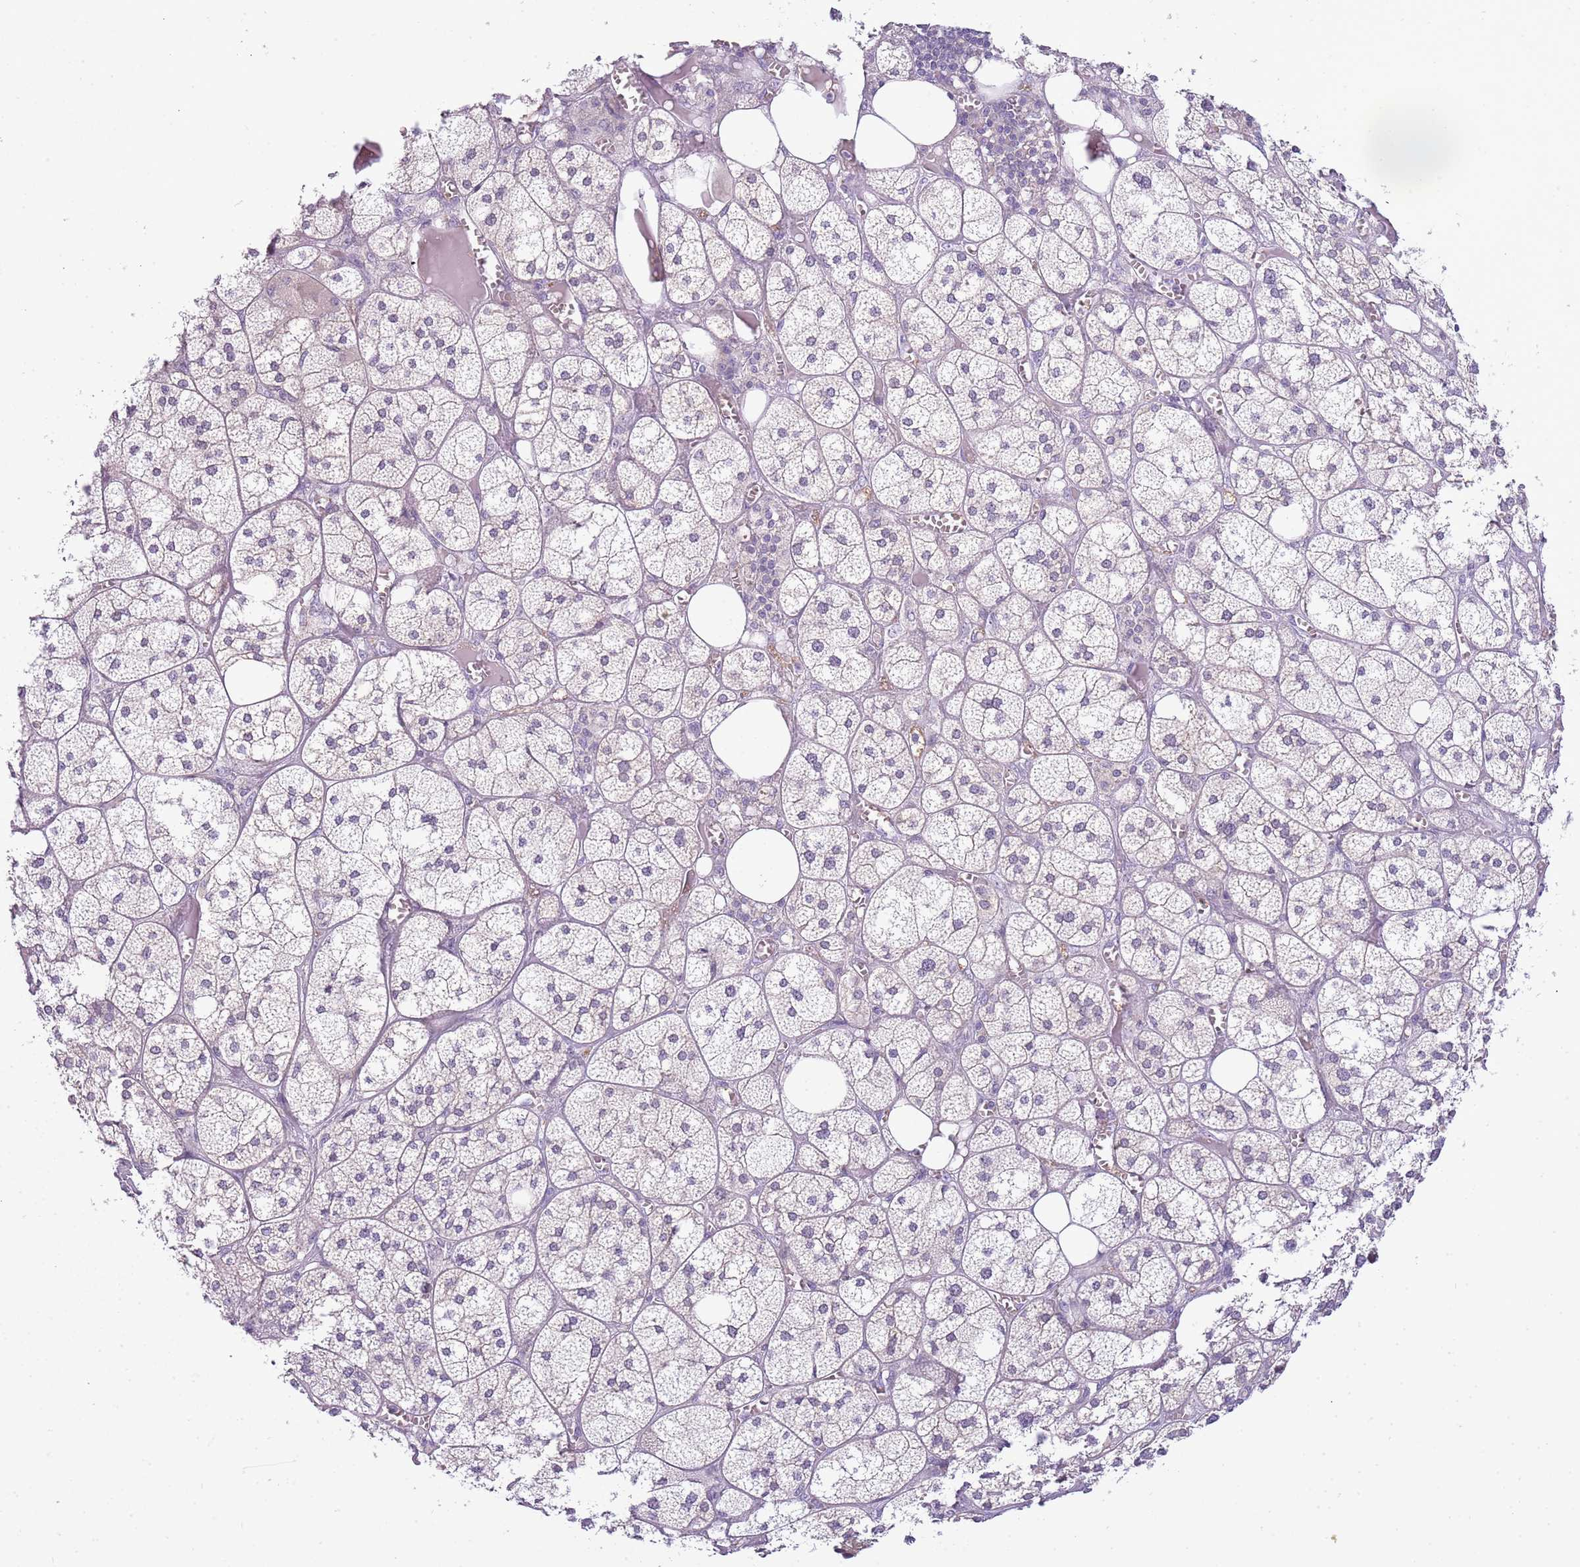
{"staining": {"intensity": "weak", "quantity": "<25%", "location": "cytoplasmic/membranous"}, "tissue": "adrenal gland", "cell_type": "Glandular cells", "image_type": "normal", "snomed": [{"axis": "morphology", "description": "Normal tissue, NOS"}, {"axis": "topography", "description": "Adrenal gland"}], "caption": "The micrograph demonstrates no significant expression in glandular cells of adrenal gland.", "gene": "CAPN7", "patient": {"sex": "female", "age": 61}}